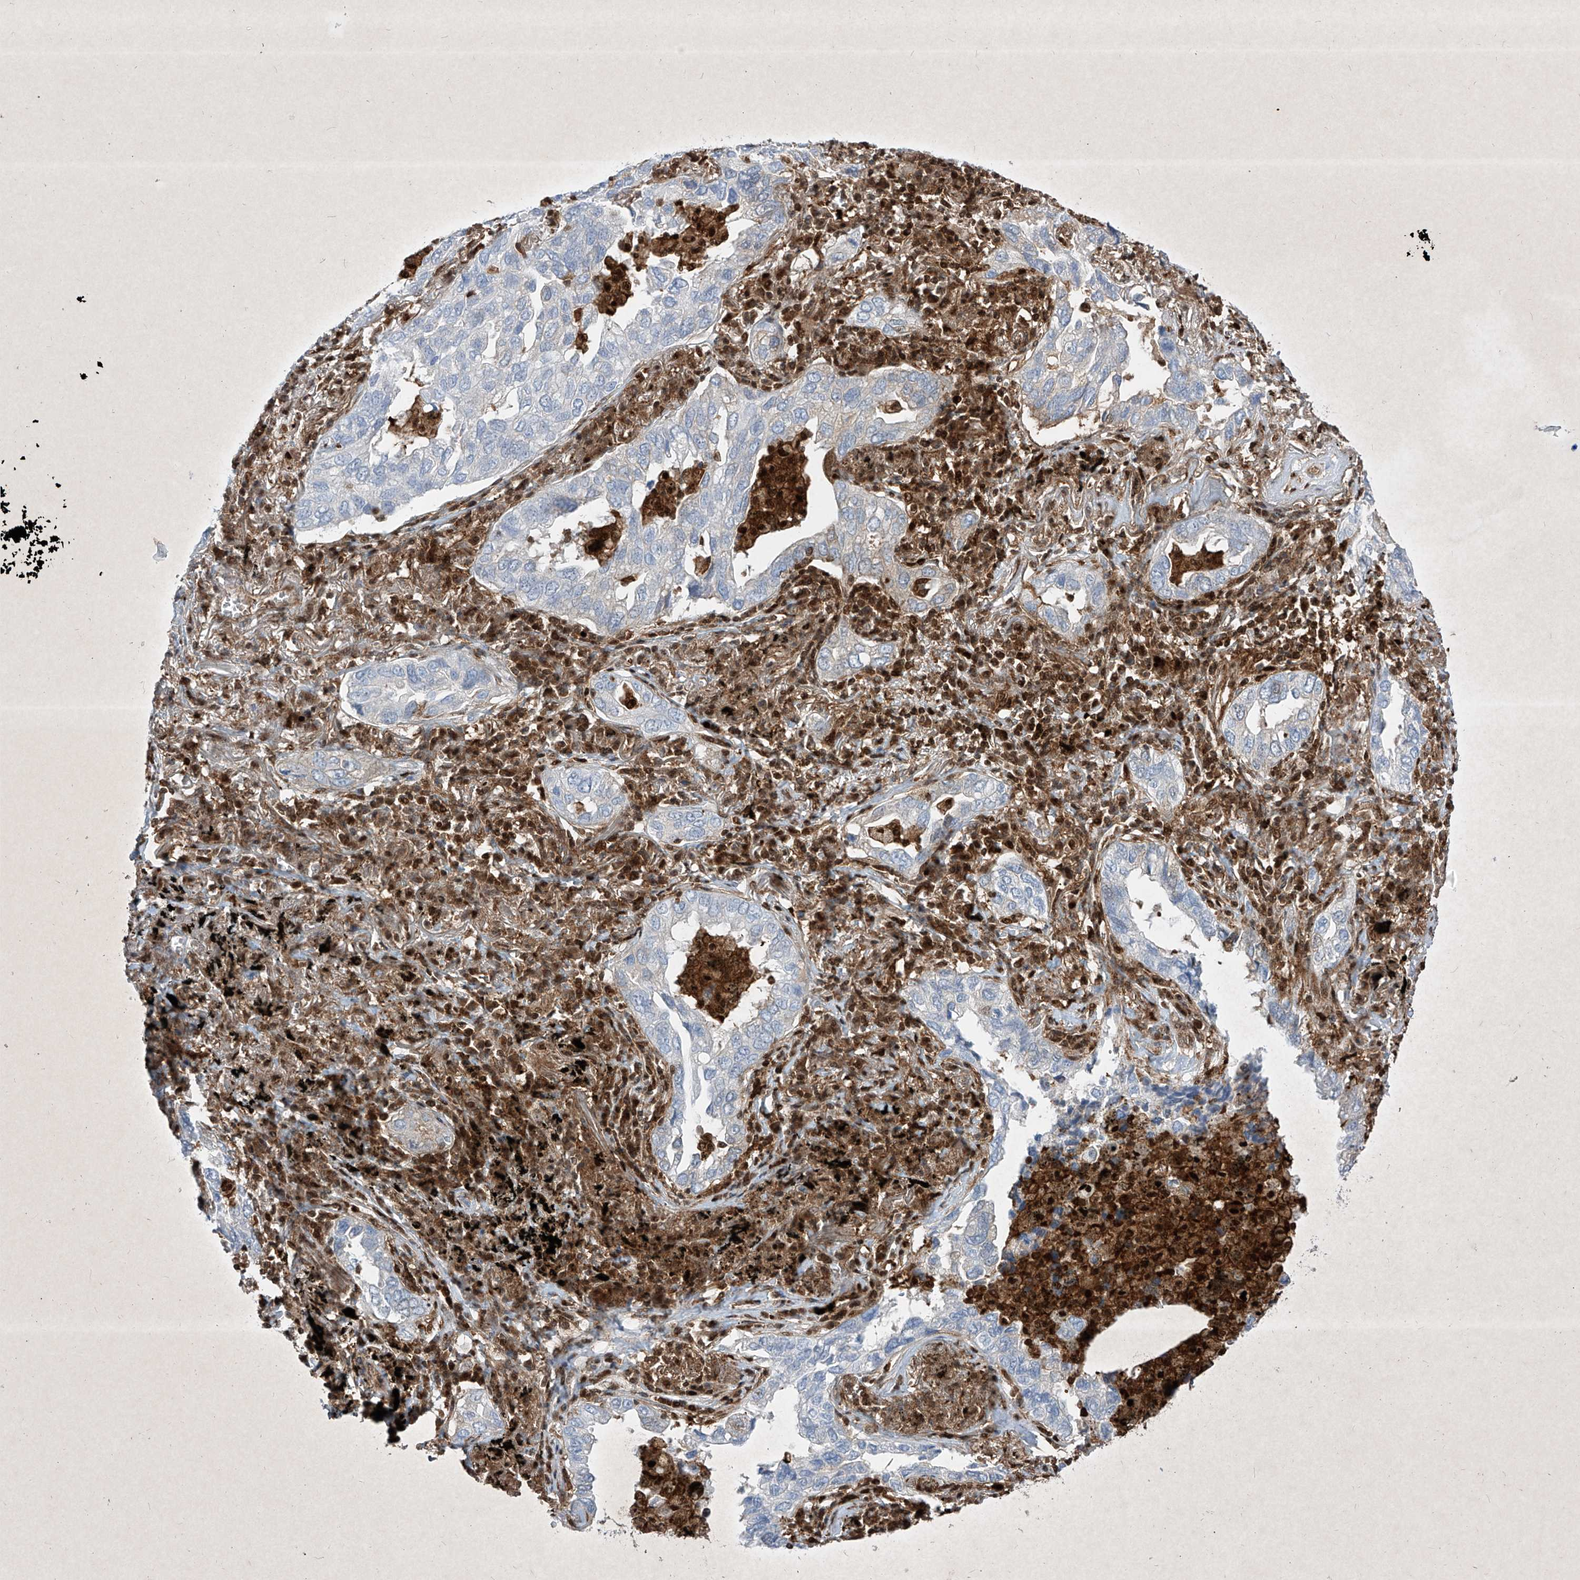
{"staining": {"intensity": "negative", "quantity": "none", "location": "none"}, "tissue": "lung cancer", "cell_type": "Tumor cells", "image_type": "cancer", "snomed": [{"axis": "morphology", "description": "Adenocarcinoma, NOS"}, {"axis": "topography", "description": "Lung"}], "caption": "Immunohistochemical staining of human lung cancer shows no significant positivity in tumor cells.", "gene": "PSMB10", "patient": {"sex": "male", "age": 65}}